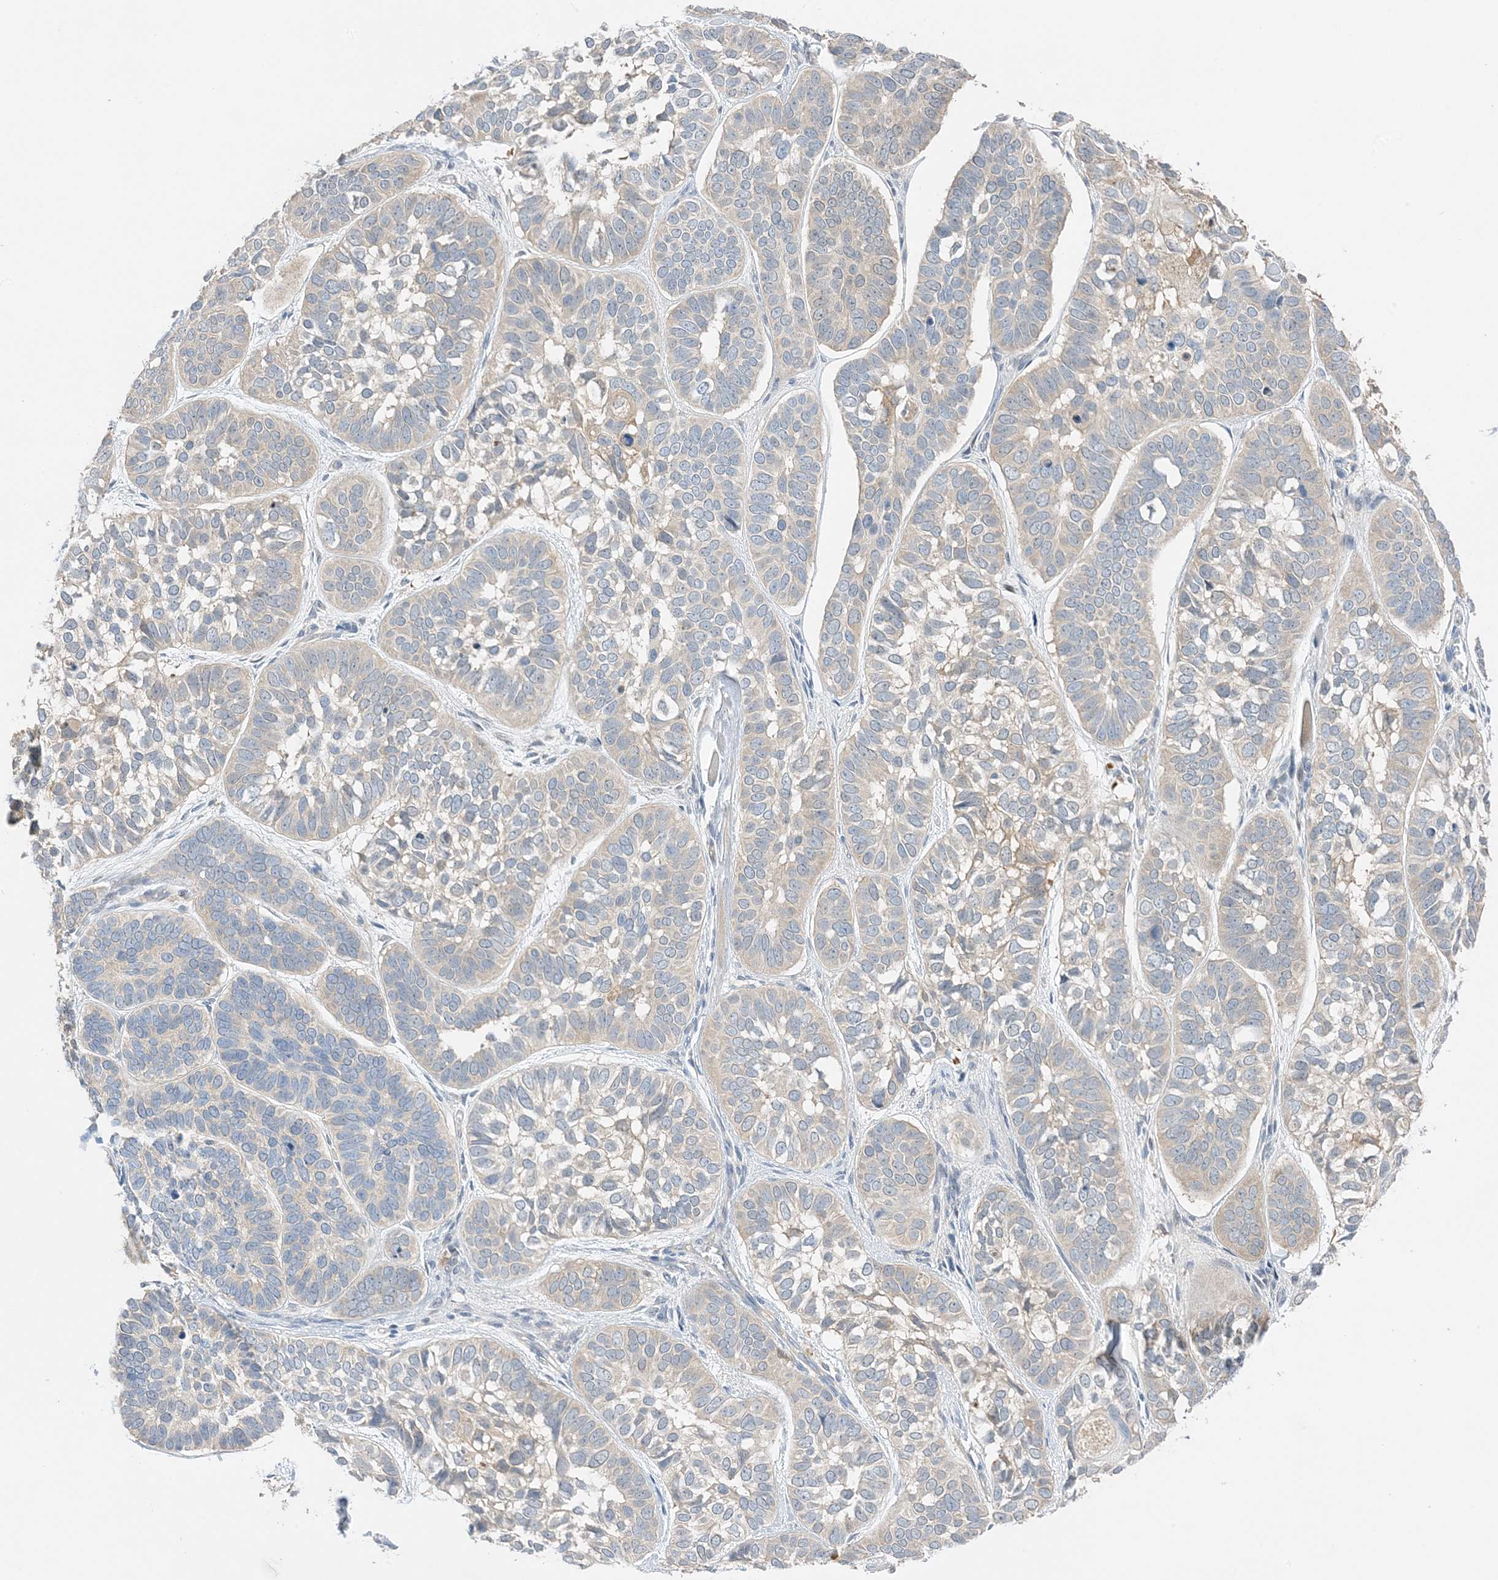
{"staining": {"intensity": "negative", "quantity": "none", "location": "none"}, "tissue": "skin cancer", "cell_type": "Tumor cells", "image_type": "cancer", "snomed": [{"axis": "morphology", "description": "Basal cell carcinoma"}, {"axis": "topography", "description": "Skin"}], "caption": "High power microscopy photomicrograph of an immunohistochemistry photomicrograph of basal cell carcinoma (skin), revealing no significant staining in tumor cells. (Stains: DAB (3,3'-diaminobenzidine) IHC with hematoxylin counter stain, Microscopy: brightfield microscopy at high magnification).", "gene": "KIFBP", "patient": {"sex": "male", "age": 62}}